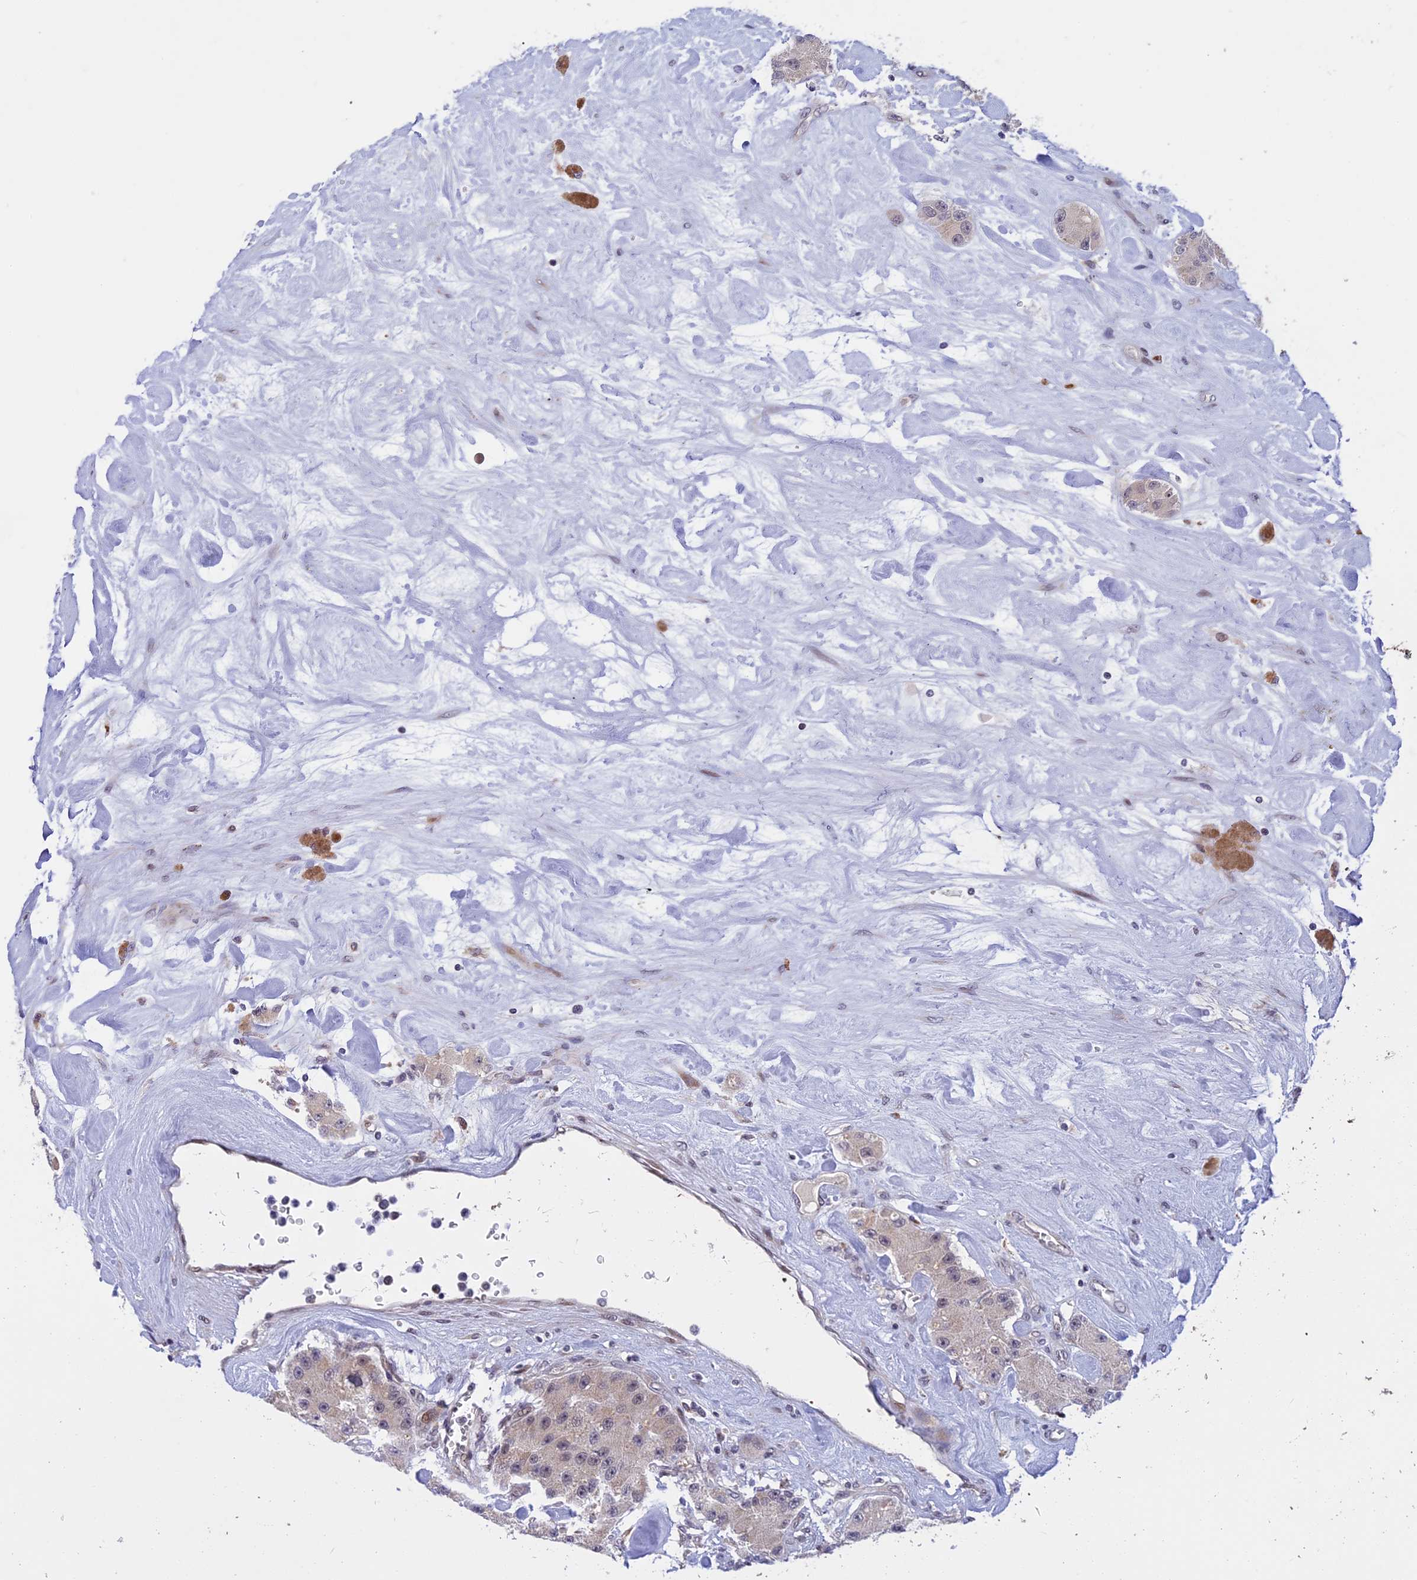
{"staining": {"intensity": "weak", "quantity": "25%-75%", "location": "cytoplasmic/membranous"}, "tissue": "carcinoid", "cell_type": "Tumor cells", "image_type": "cancer", "snomed": [{"axis": "morphology", "description": "Carcinoid, malignant, NOS"}, {"axis": "topography", "description": "Pancreas"}], "caption": "A micrograph of carcinoid stained for a protein demonstrates weak cytoplasmic/membranous brown staining in tumor cells. (DAB IHC, brown staining for protein, blue staining for nuclei).", "gene": "POLR2C", "patient": {"sex": "male", "age": 41}}